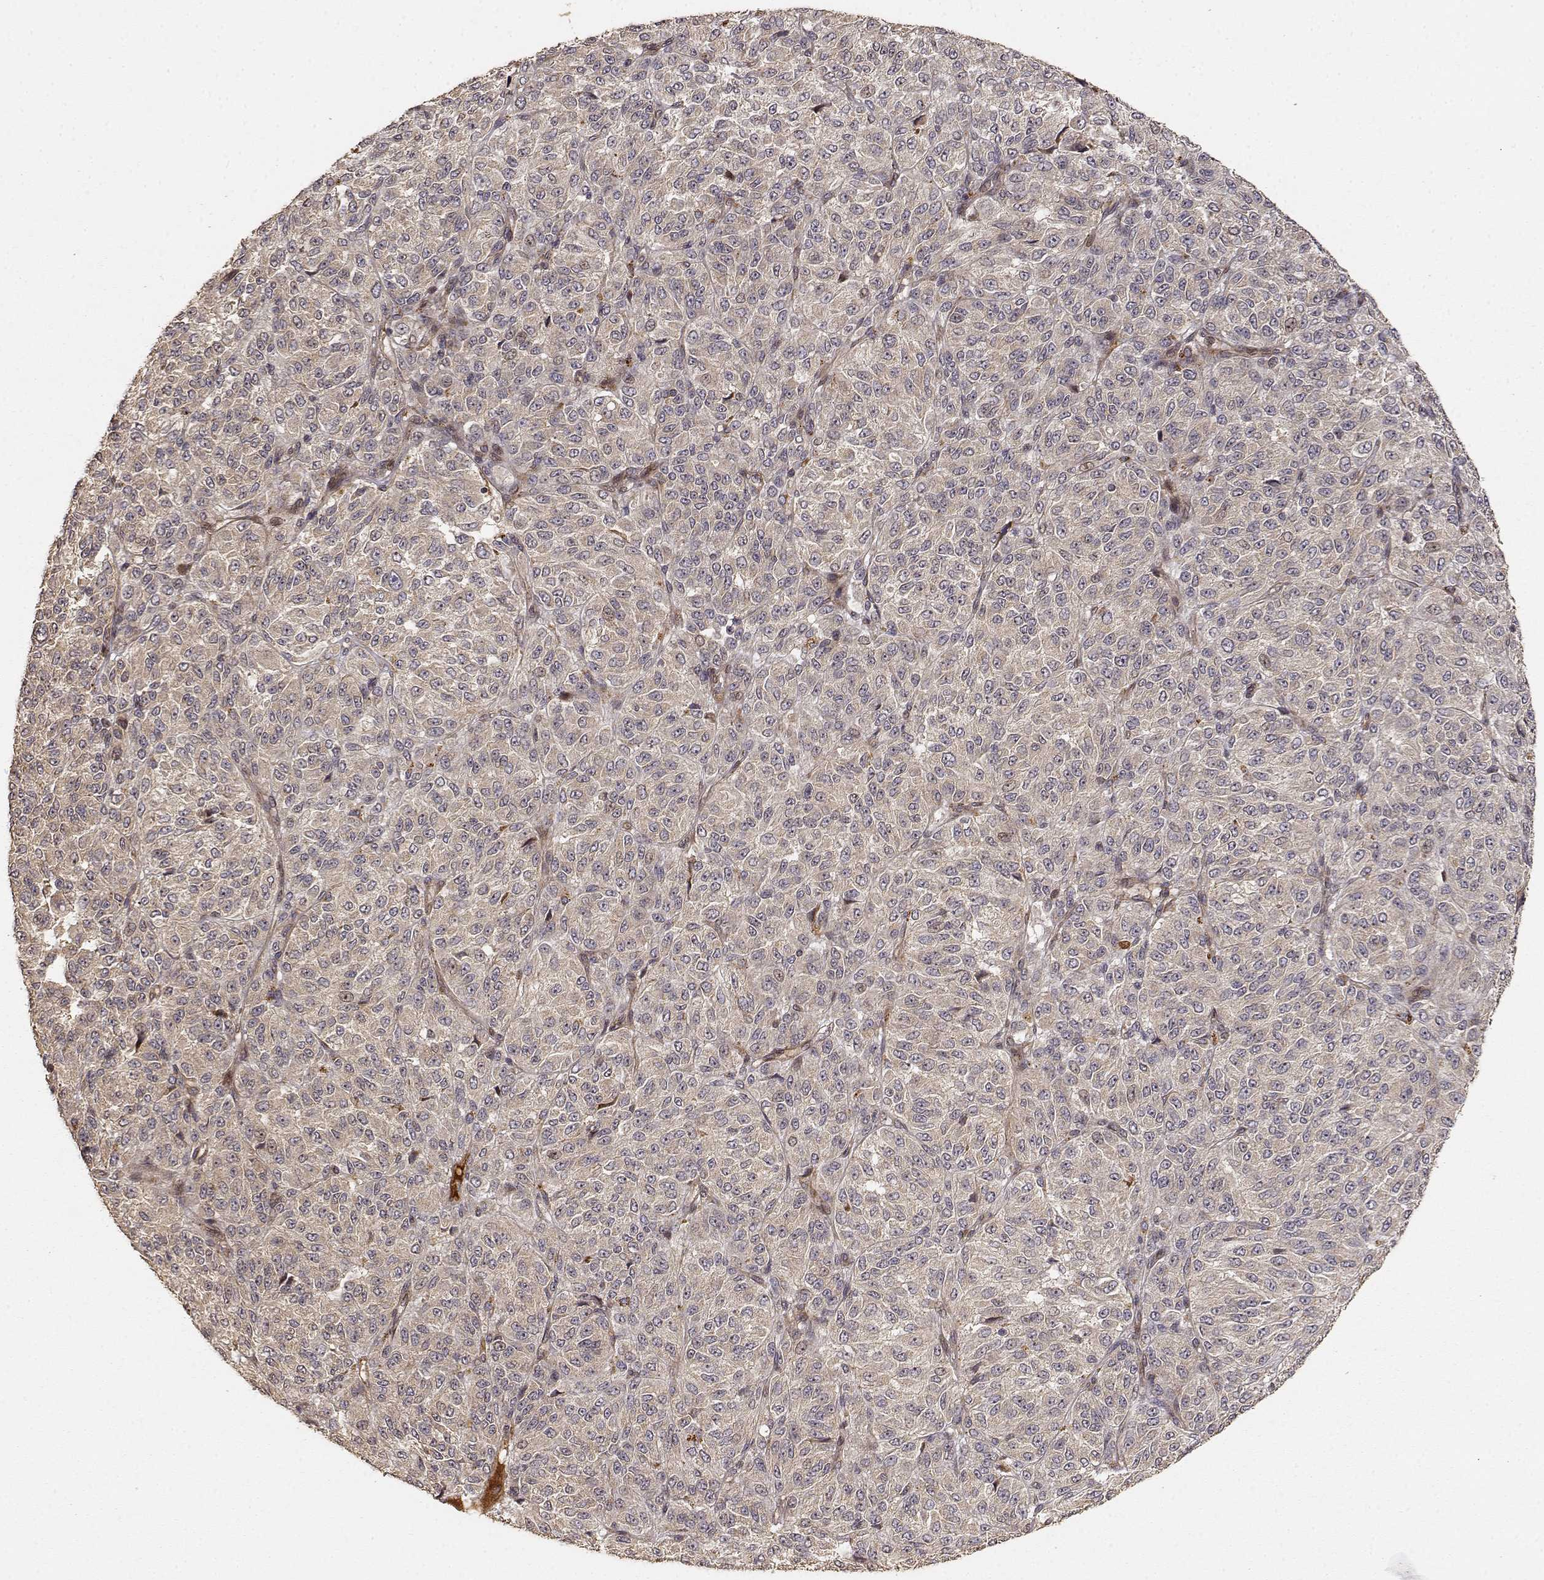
{"staining": {"intensity": "weak", "quantity": ">75%", "location": "cytoplasmic/membranous"}, "tissue": "melanoma", "cell_type": "Tumor cells", "image_type": "cancer", "snomed": [{"axis": "morphology", "description": "Malignant melanoma, Metastatic site"}, {"axis": "topography", "description": "Brain"}], "caption": "This is an image of IHC staining of malignant melanoma (metastatic site), which shows weak positivity in the cytoplasmic/membranous of tumor cells.", "gene": "PICK1", "patient": {"sex": "female", "age": 56}}